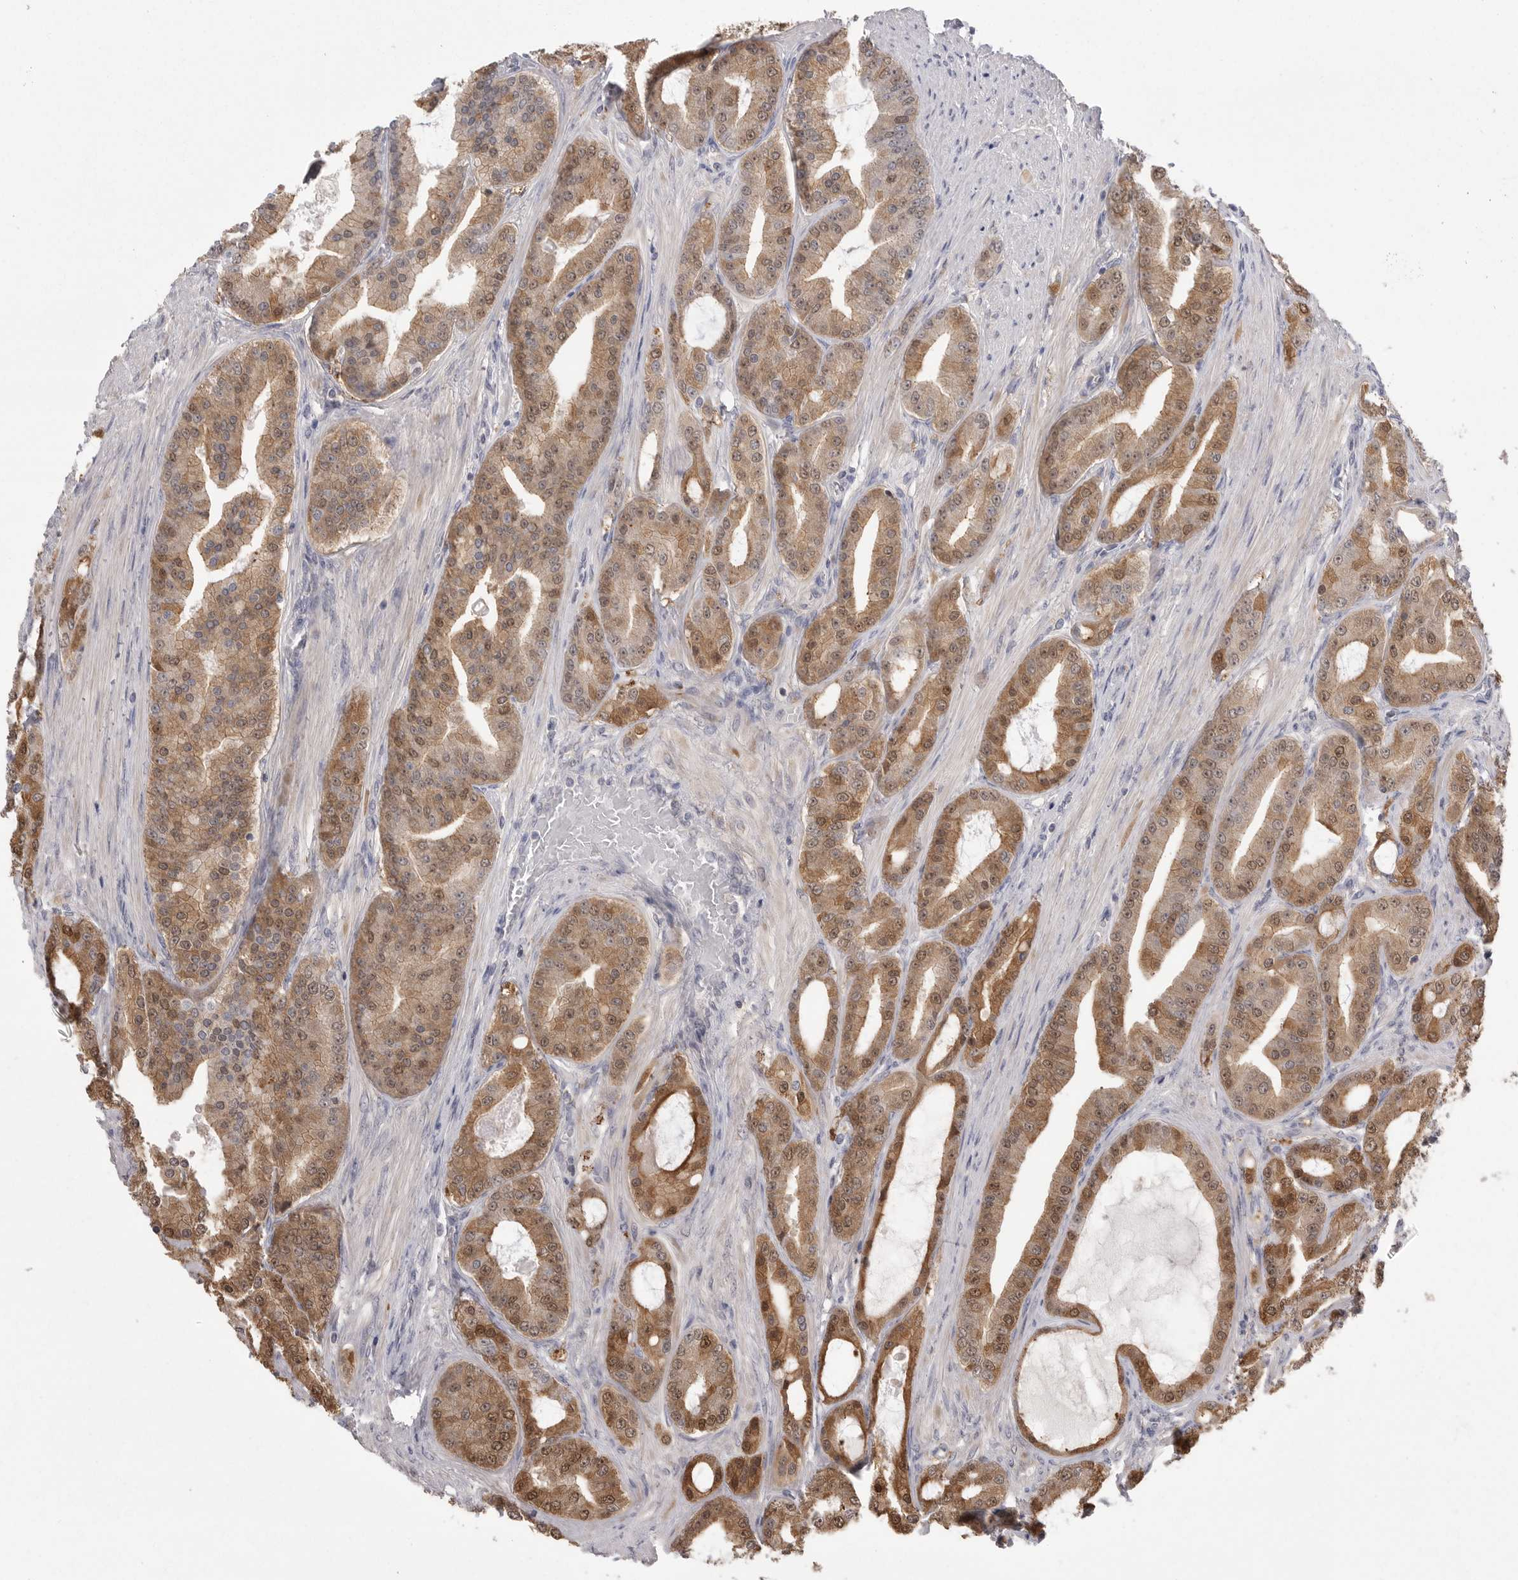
{"staining": {"intensity": "moderate", "quantity": ">75%", "location": "cytoplasmic/membranous,nuclear"}, "tissue": "prostate cancer", "cell_type": "Tumor cells", "image_type": "cancer", "snomed": [{"axis": "morphology", "description": "Adenocarcinoma, High grade"}, {"axis": "topography", "description": "Prostate"}], "caption": "IHC micrograph of neoplastic tissue: human prostate high-grade adenocarcinoma stained using IHC shows medium levels of moderate protein expression localized specifically in the cytoplasmic/membranous and nuclear of tumor cells, appearing as a cytoplasmic/membranous and nuclear brown color.", "gene": "KYAT3", "patient": {"sex": "male", "age": 60}}